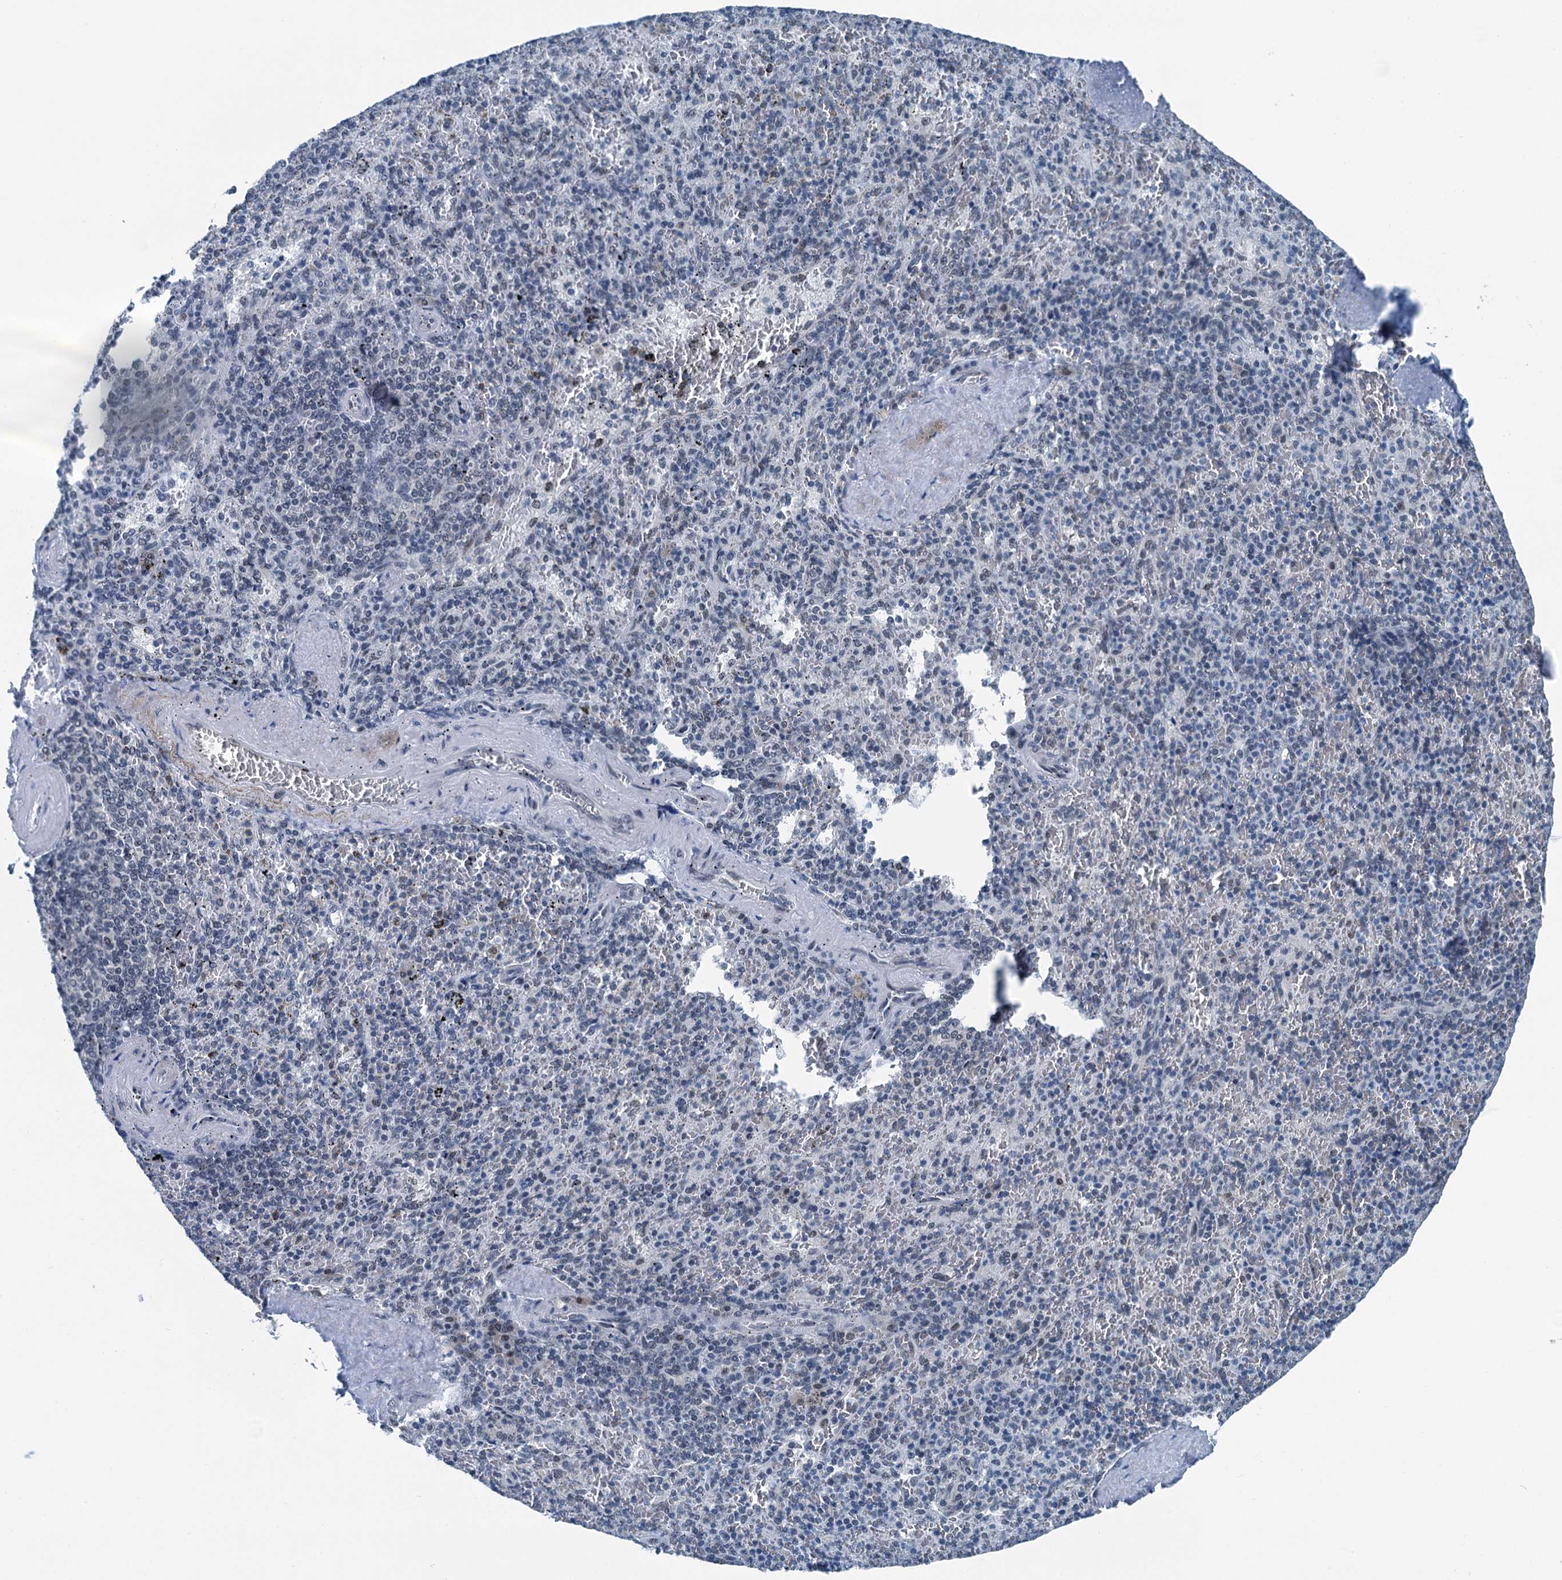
{"staining": {"intensity": "negative", "quantity": "none", "location": "none"}, "tissue": "spleen", "cell_type": "Cells in red pulp", "image_type": "normal", "snomed": [{"axis": "morphology", "description": "Normal tissue, NOS"}, {"axis": "topography", "description": "Spleen"}], "caption": "This is an immunohistochemistry micrograph of unremarkable spleen. There is no expression in cells in red pulp.", "gene": "TRPT1", "patient": {"sex": "male", "age": 82}}